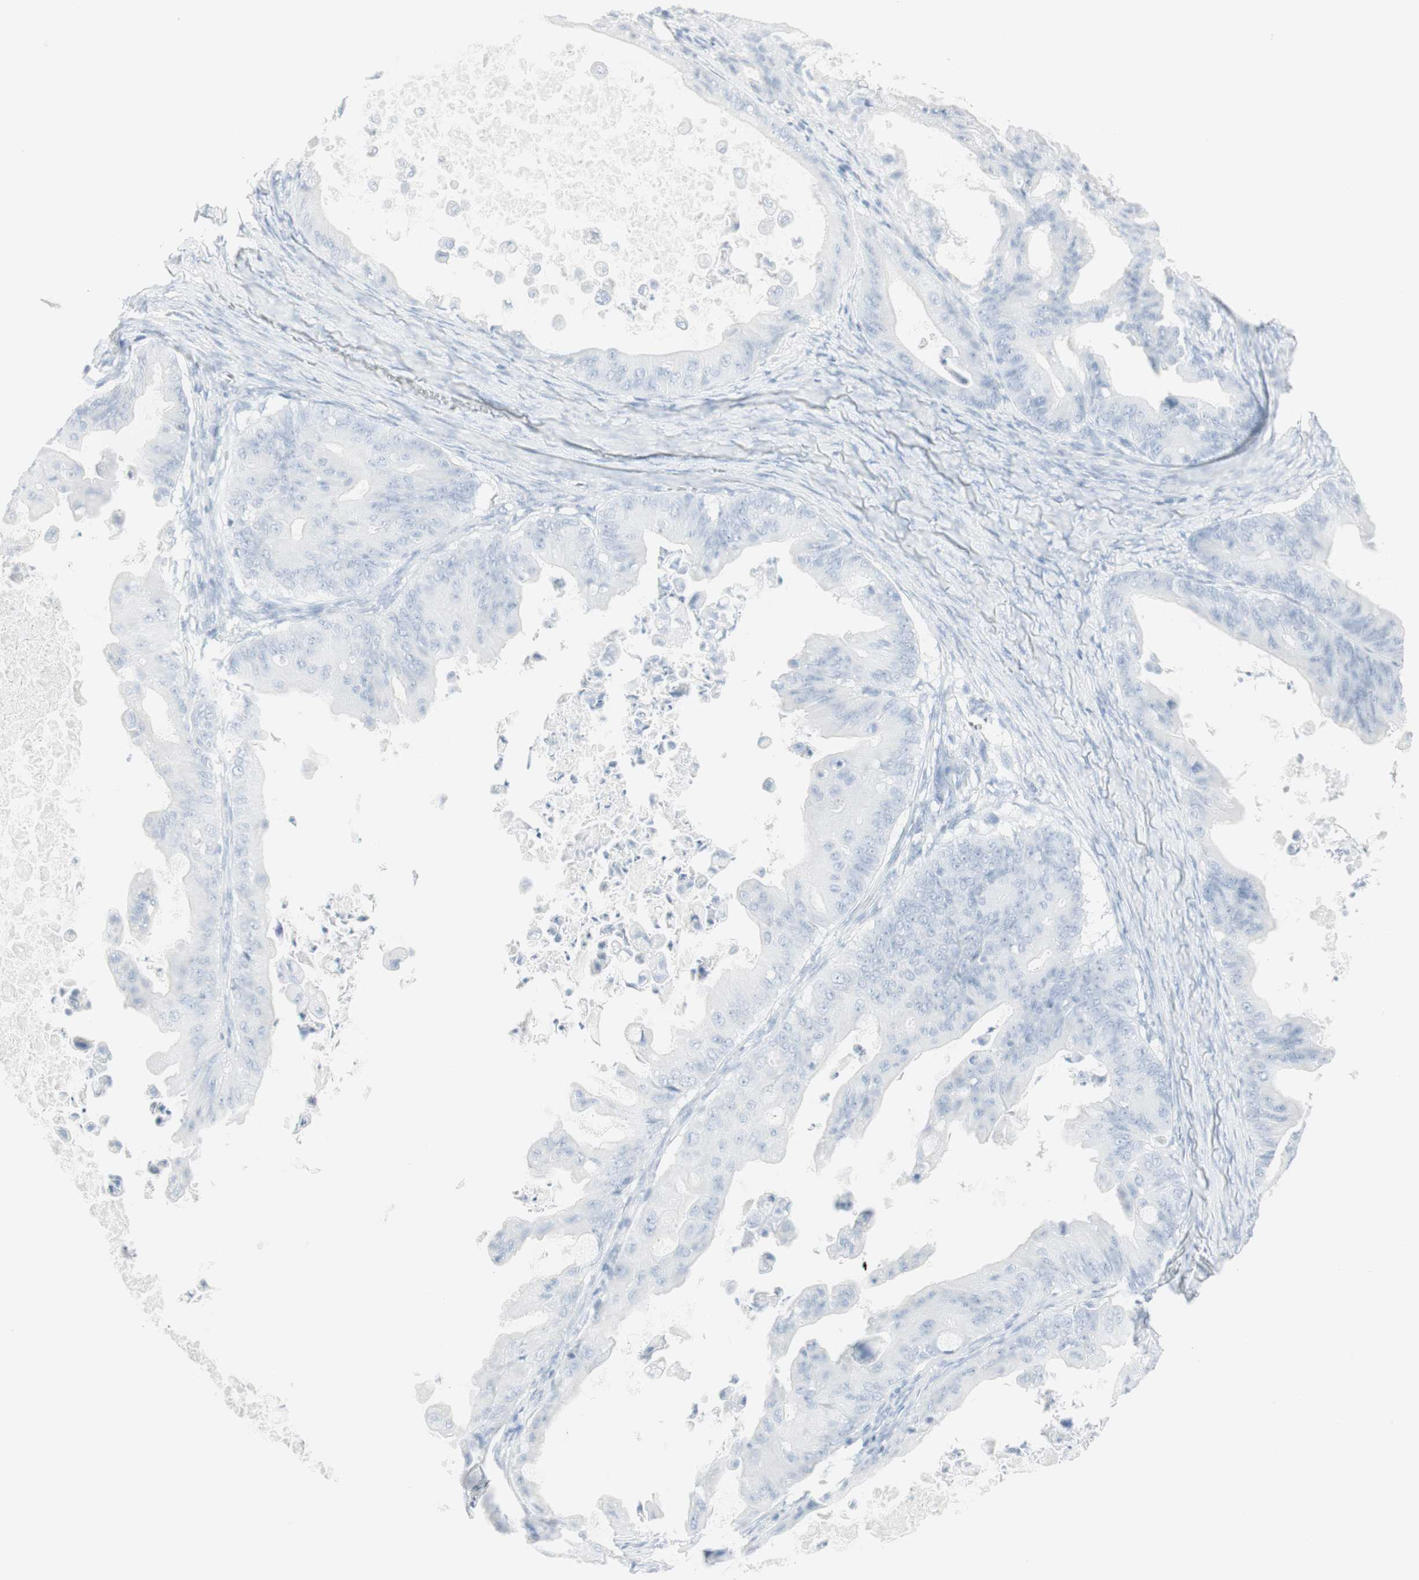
{"staining": {"intensity": "negative", "quantity": "none", "location": "none"}, "tissue": "ovarian cancer", "cell_type": "Tumor cells", "image_type": "cancer", "snomed": [{"axis": "morphology", "description": "Cystadenocarcinoma, mucinous, NOS"}, {"axis": "topography", "description": "Ovary"}], "caption": "Immunohistochemistry photomicrograph of neoplastic tissue: human ovarian mucinous cystadenocarcinoma stained with DAB exhibits no significant protein staining in tumor cells. Brightfield microscopy of IHC stained with DAB (3,3'-diaminobenzidine) (brown) and hematoxylin (blue), captured at high magnification.", "gene": "NAPSA", "patient": {"sex": "female", "age": 37}}